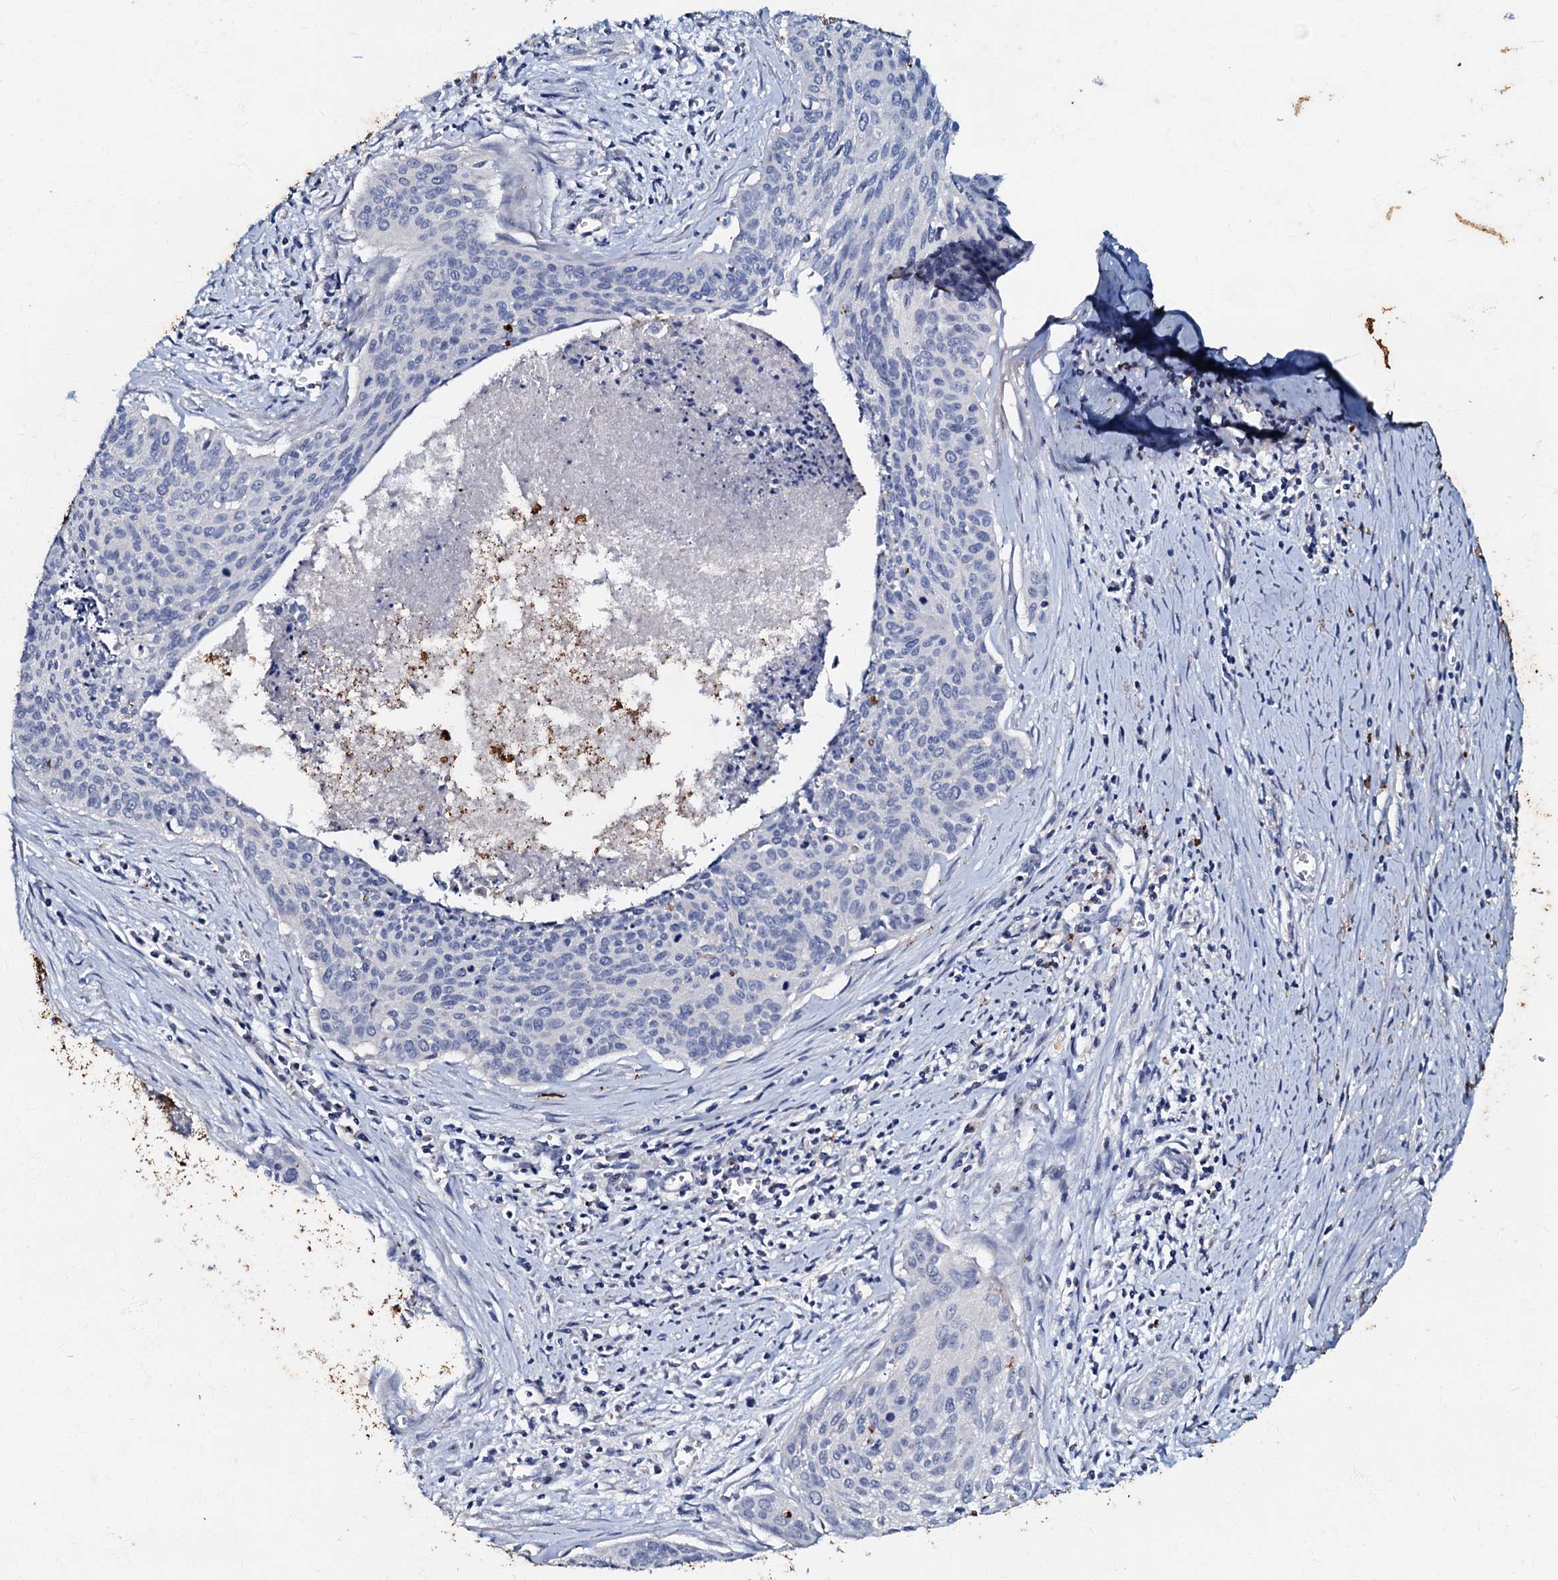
{"staining": {"intensity": "negative", "quantity": "none", "location": "none"}, "tissue": "cervical cancer", "cell_type": "Tumor cells", "image_type": "cancer", "snomed": [{"axis": "morphology", "description": "Squamous cell carcinoma, NOS"}, {"axis": "topography", "description": "Cervix"}], "caption": "Human cervical squamous cell carcinoma stained for a protein using IHC reveals no expression in tumor cells.", "gene": "MANSC4", "patient": {"sex": "female", "age": 55}}